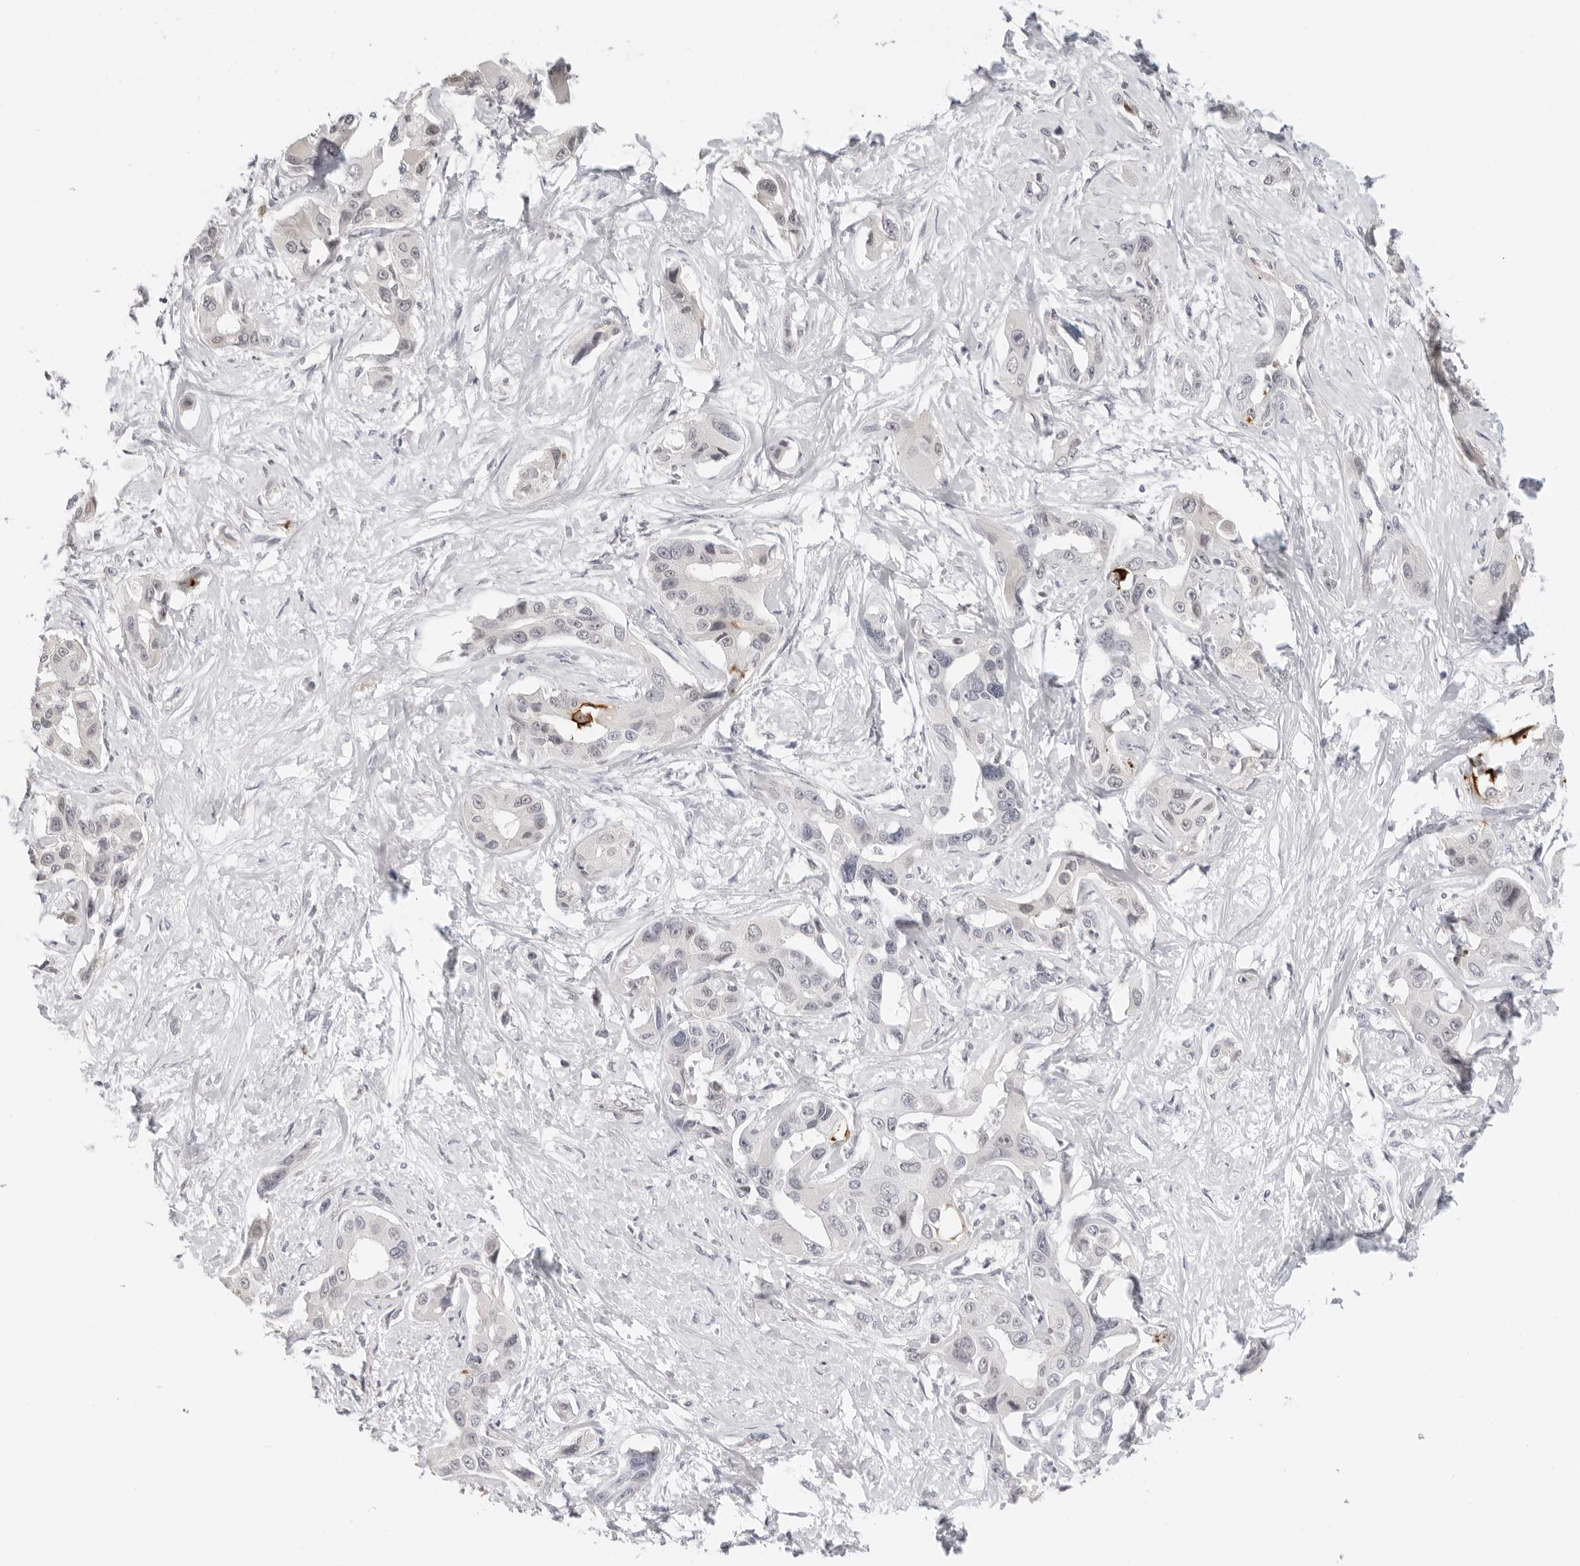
{"staining": {"intensity": "negative", "quantity": "none", "location": "none"}, "tissue": "liver cancer", "cell_type": "Tumor cells", "image_type": "cancer", "snomed": [{"axis": "morphology", "description": "Cholangiocarcinoma"}, {"axis": "topography", "description": "Liver"}], "caption": "An immunohistochemistry photomicrograph of liver cancer (cholangiocarcinoma) is shown. There is no staining in tumor cells of liver cancer (cholangiocarcinoma). Brightfield microscopy of IHC stained with DAB (brown) and hematoxylin (blue), captured at high magnification.", "gene": "MSH6", "patient": {"sex": "male", "age": 59}}